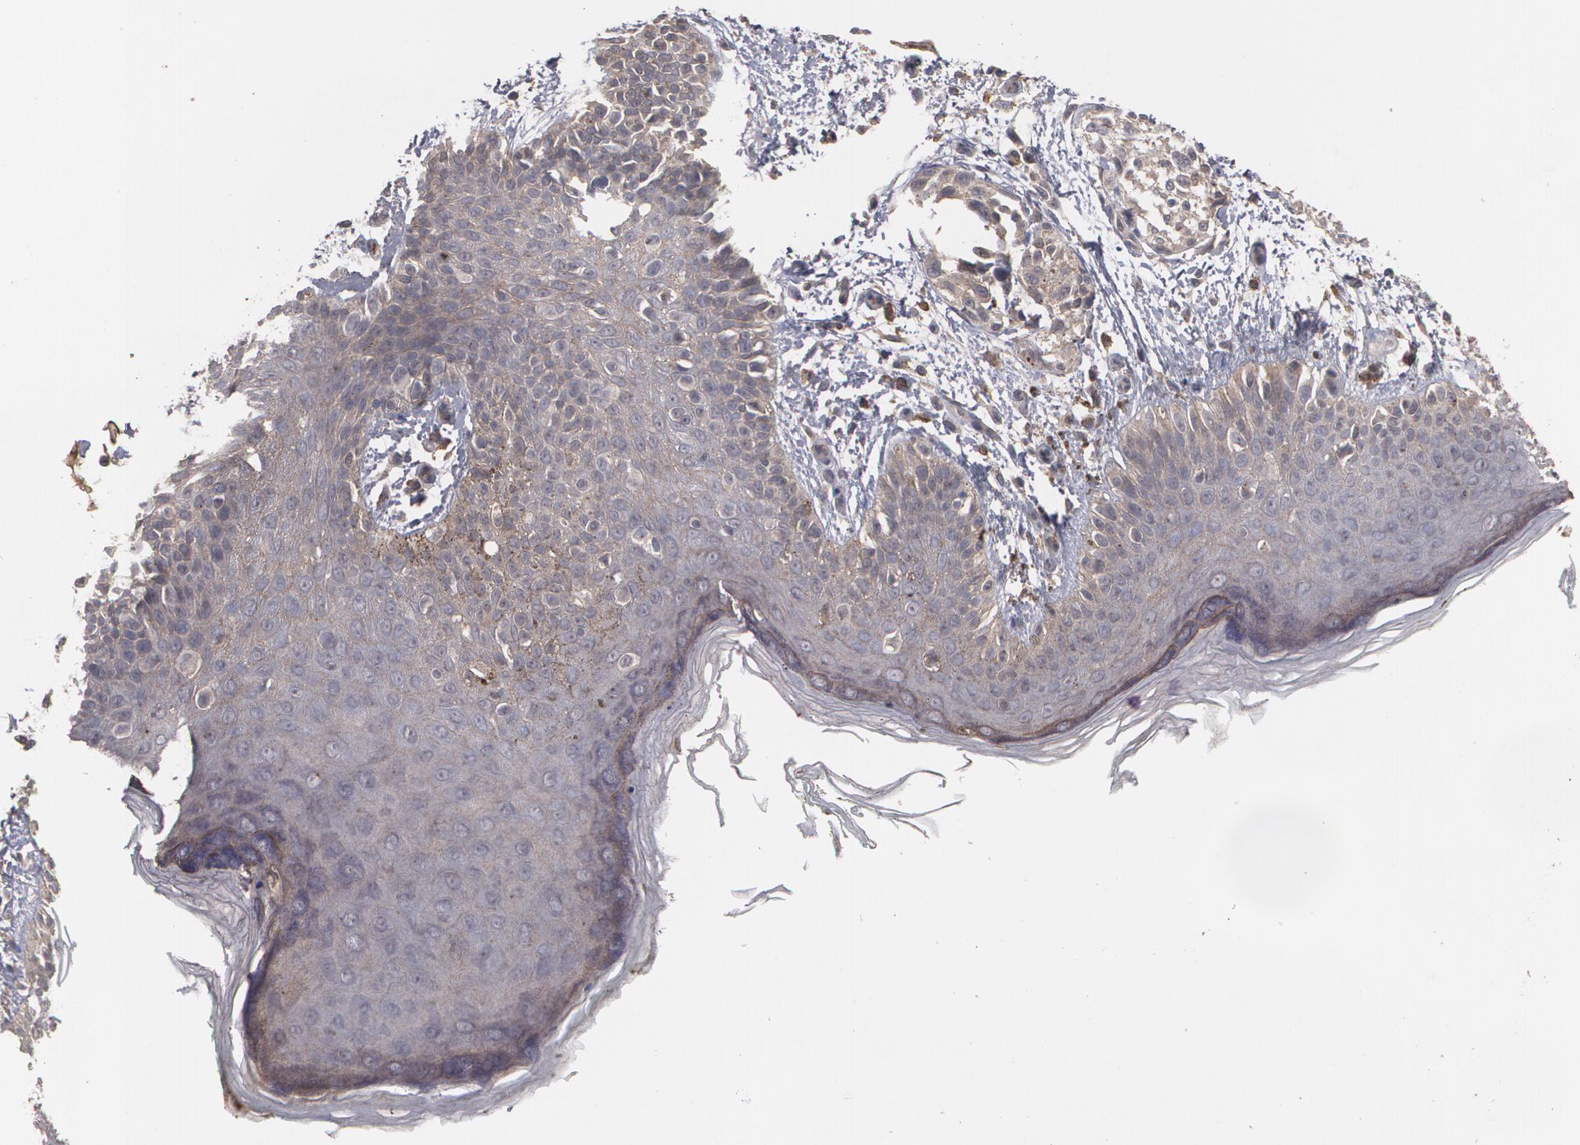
{"staining": {"intensity": "moderate", "quantity": ">75%", "location": "cytoplasmic/membranous"}, "tissue": "melanoma", "cell_type": "Tumor cells", "image_type": "cancer", "snomed": [{"axis": "morphology", "description": "Malignant melanoma, NOS"}, {"axis": "topography", "description": "Skin"}], "caption": "Melanoma stained for a protein (brown) shows moderate cytoplasmic/membranous positive expression in approximately >75% of tumor cells.", "gene": "ARF6", "patient": {"sex": "male", "age": 57}}